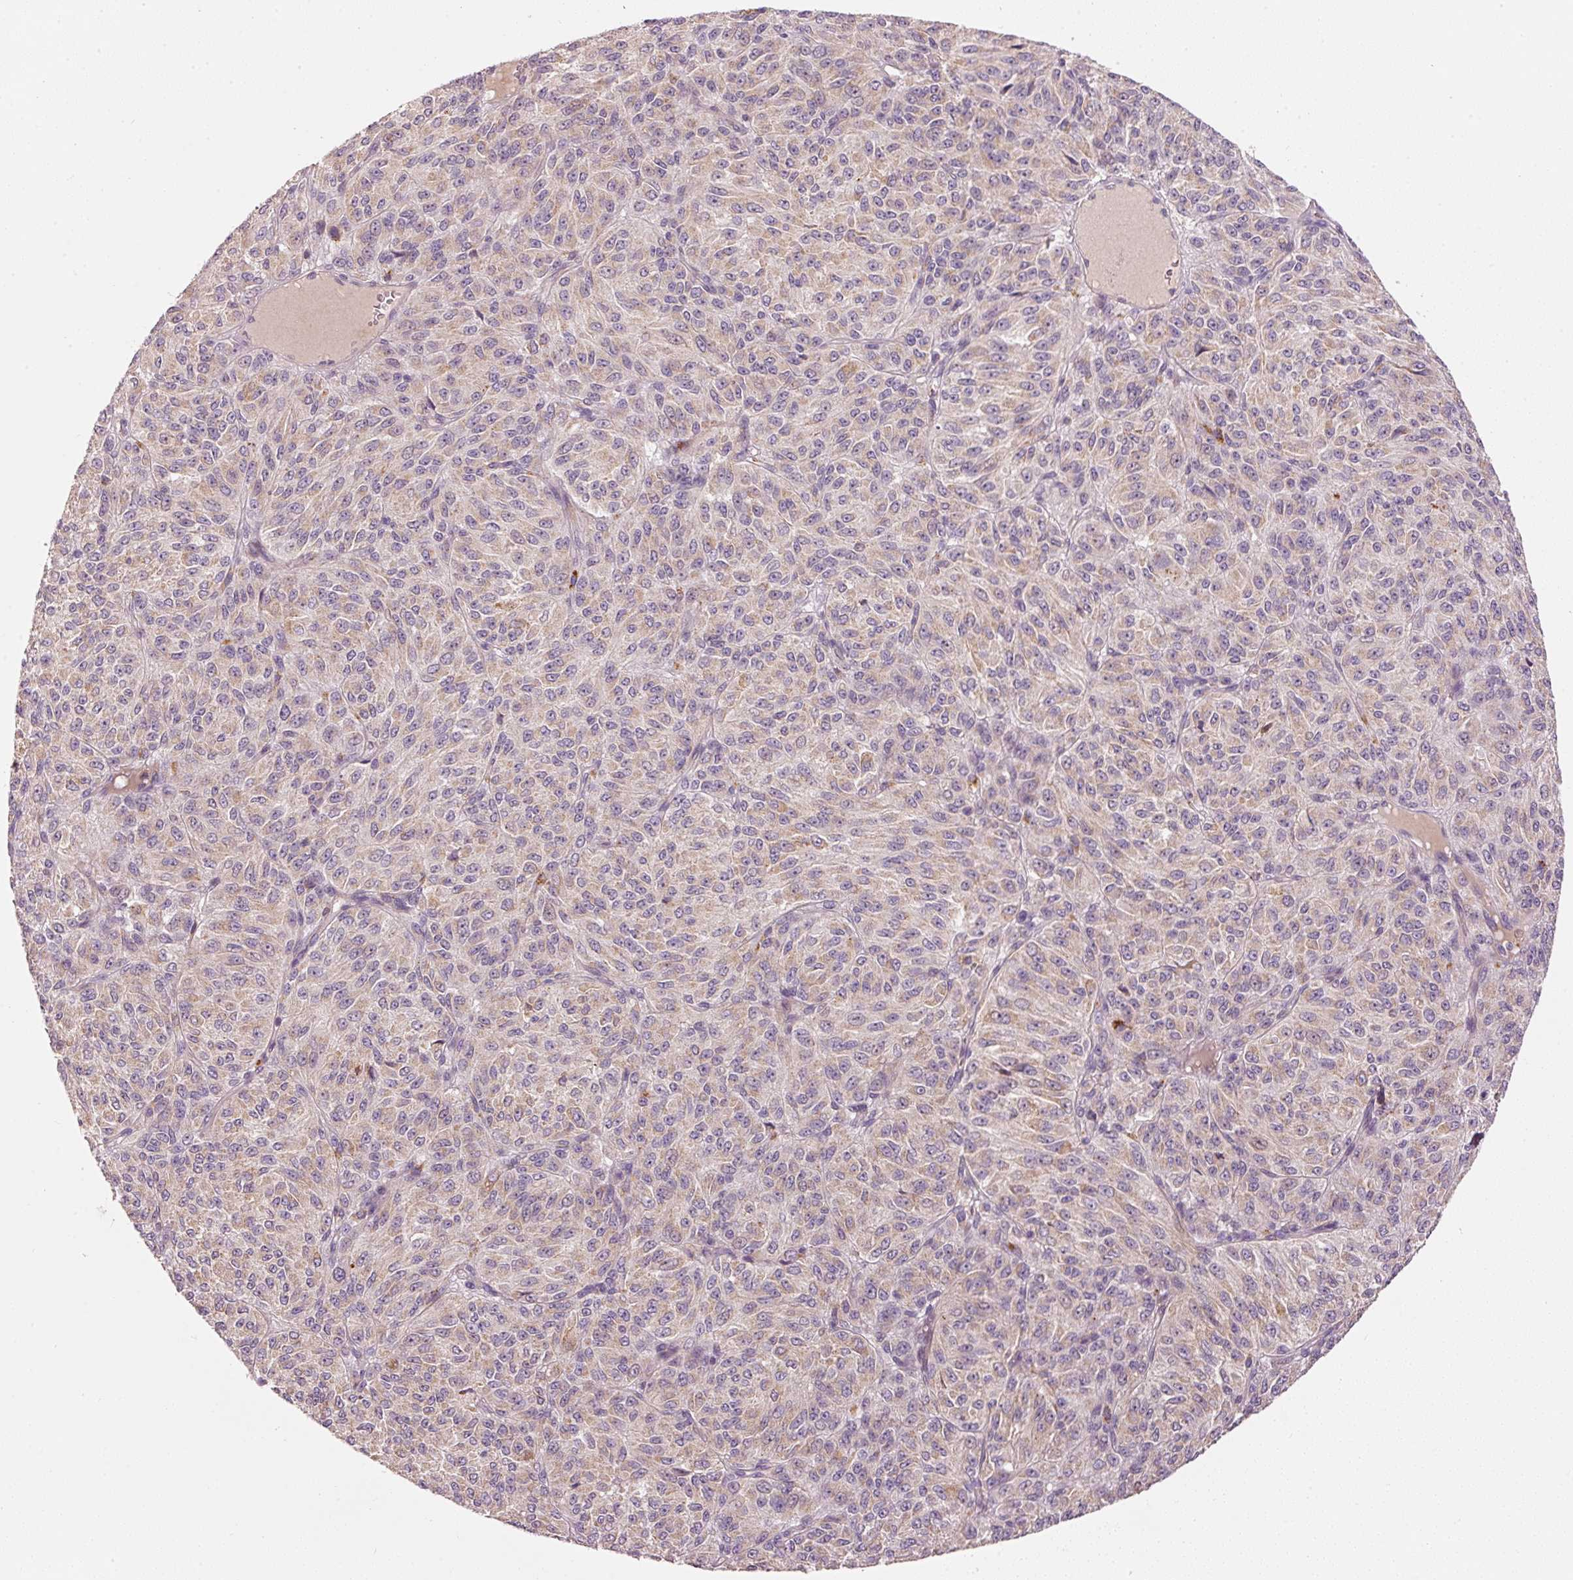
{"staining": {"intensity": "weak", "quantity": ">75%", "location": "cytoplasmic/membranous"}, "tissue": "melanoma", "cell_type": "Tumor cells", "image_type": "cancer", "snomed": [{"axis": "morphology", "description": "Malignant melanoma, Metastatic site"}, {"axis": "topography", "description": "Brain"}], "caption": "DAB (3,3'-diaminobenzidine) immunohistochemical staining of melanoma demonstrates weak cytoplasmic/membranous protein expression in about >75% of tumor cells.", "gene": "KLHL21", "patient": {"sex": "female", "age": 56}}